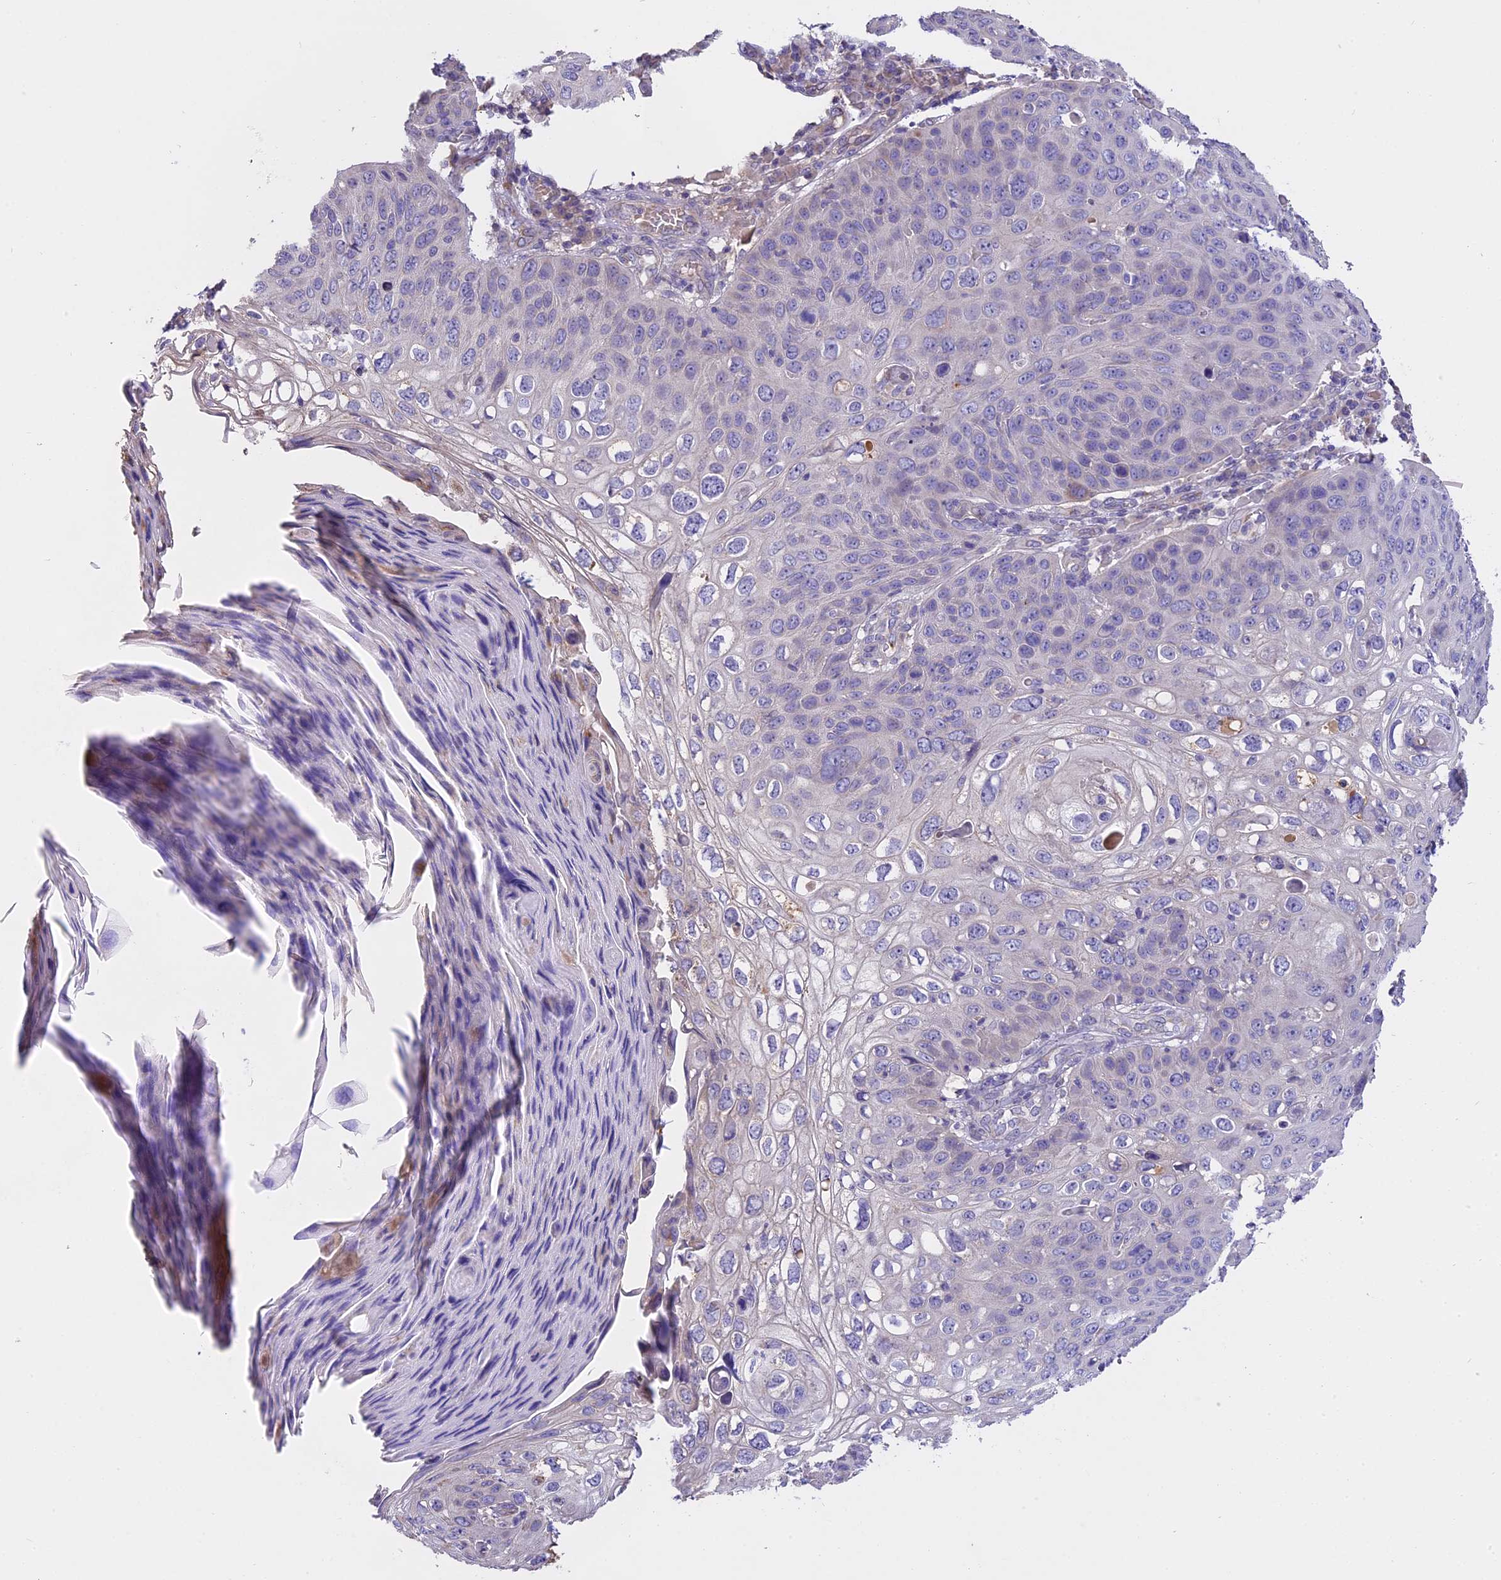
{"staining": {"intensity": "negative", "quantity": "none", "location": "none"}, "tissue": "skin cancer", "cell_type": "Tumor cells", "image_type": "cancer", "snomed": [{"axis": "morphology", "description": "Squamous cell carcinoma, NOS"}, {"axis": "topography", "description": "Skin"}], "caption": "Protein analysis of skin cancer exhibits no significant positivity in tumor cells. The staining is performed using DAB brown chromogen with nuclei counter-stained in using hematoxylin.", "gene": "WFDC2", "patient": {"sex": "female", "age": 90}}